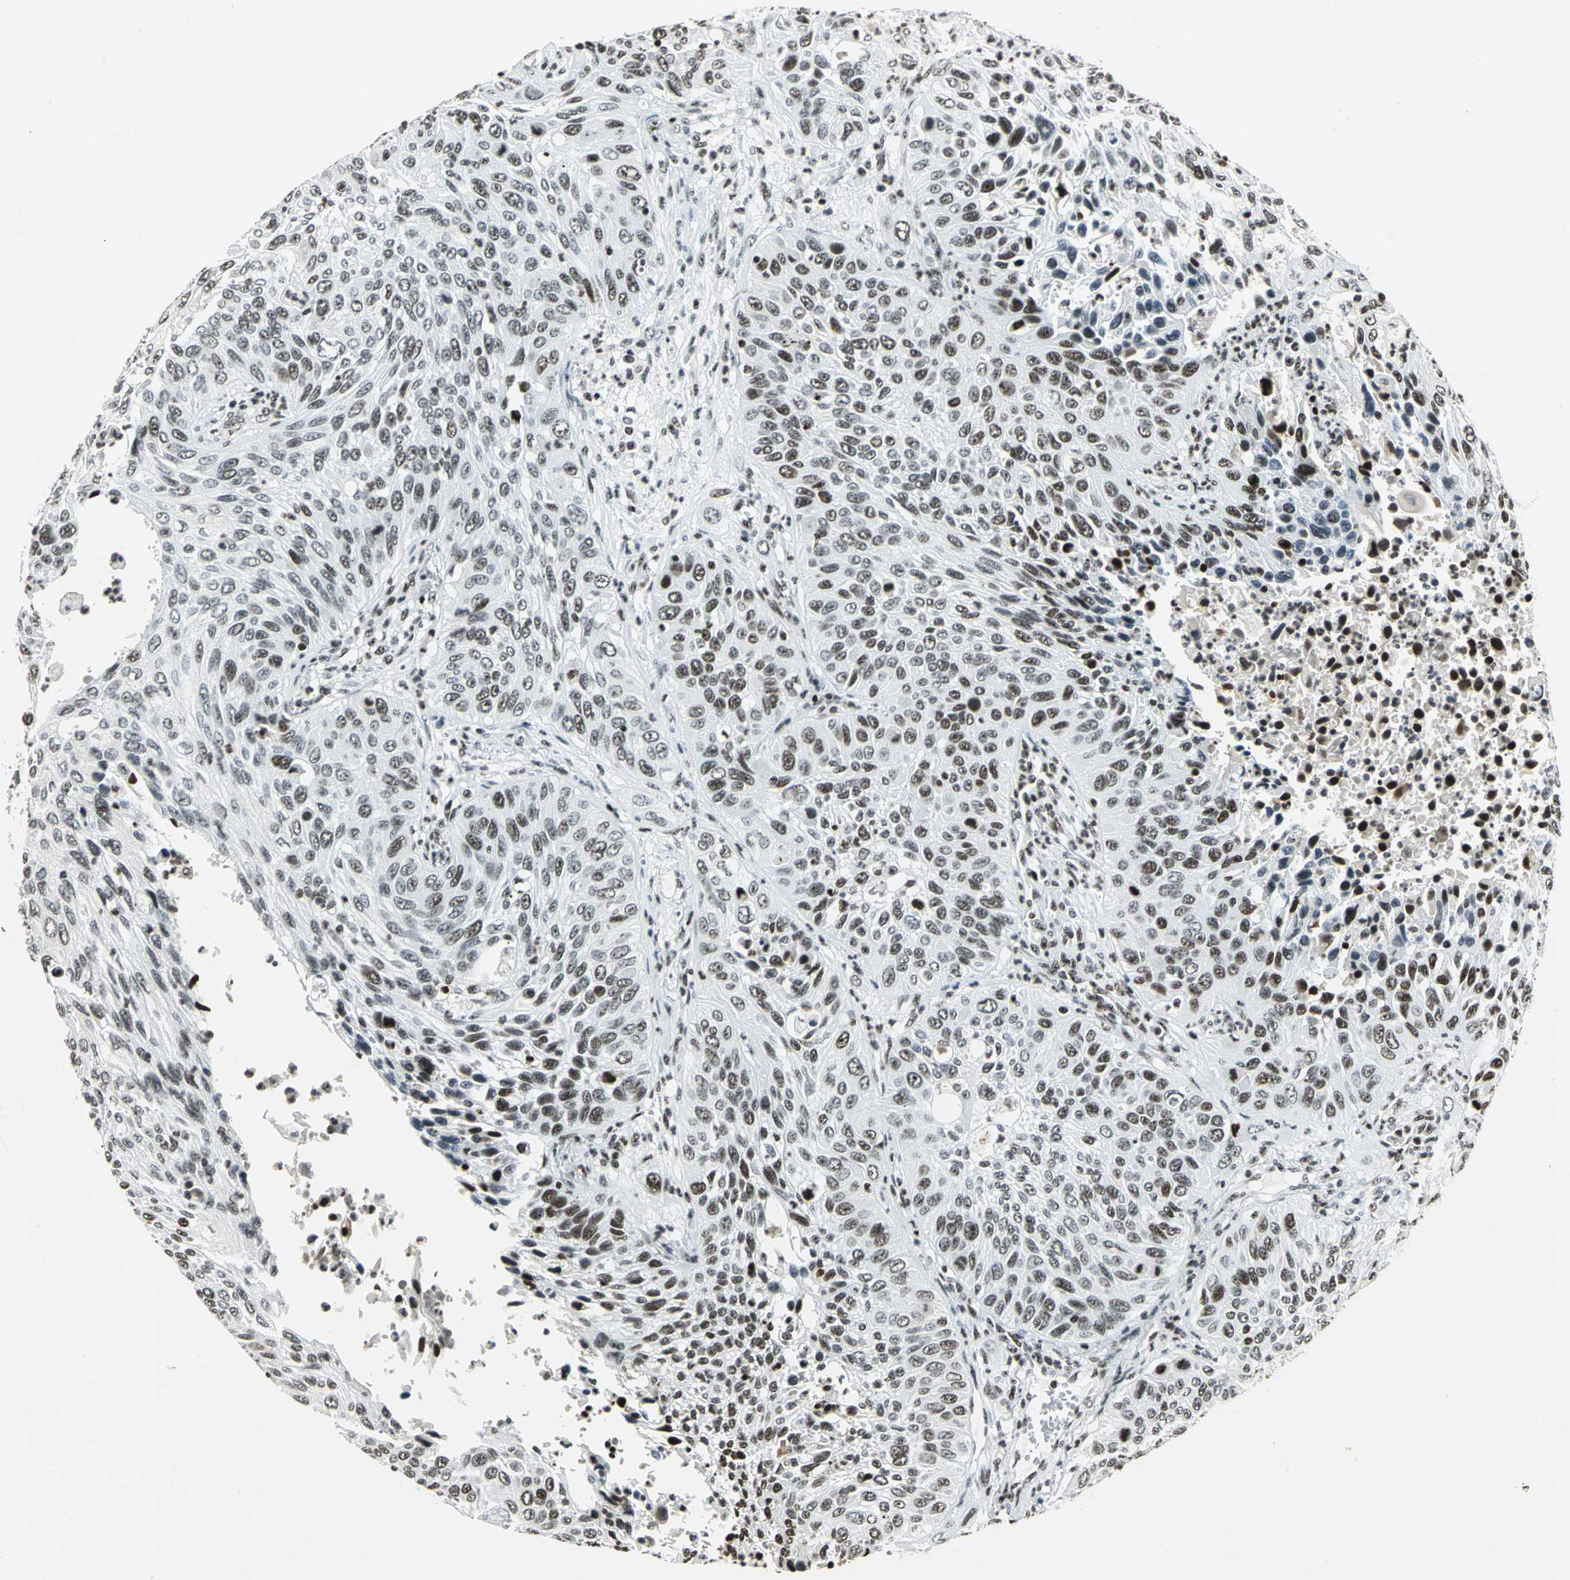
{"staining": {"intensity": "weak", "quantity": "25%-75%", "location": "nuclear"}, "tissue": "lung cancer", "cell_type": "Tumor cells", "image_type": "cancer", "snomed": [{"axis": "morphology", "description": "Squamous cell carcinoma, NOS"}, {"axis": "topography", "description": "Lung"}], "caption": "Protein positivity by immunohistochemistry (IHC) shows weak nuclear expression in about 25%-75% of tumor cells in lung cancer. (brown staining indicates protein expression, while blue staining denotes nuclei).", "gene": "UBTF", "patient": {"sex": "female", "age": 76}}